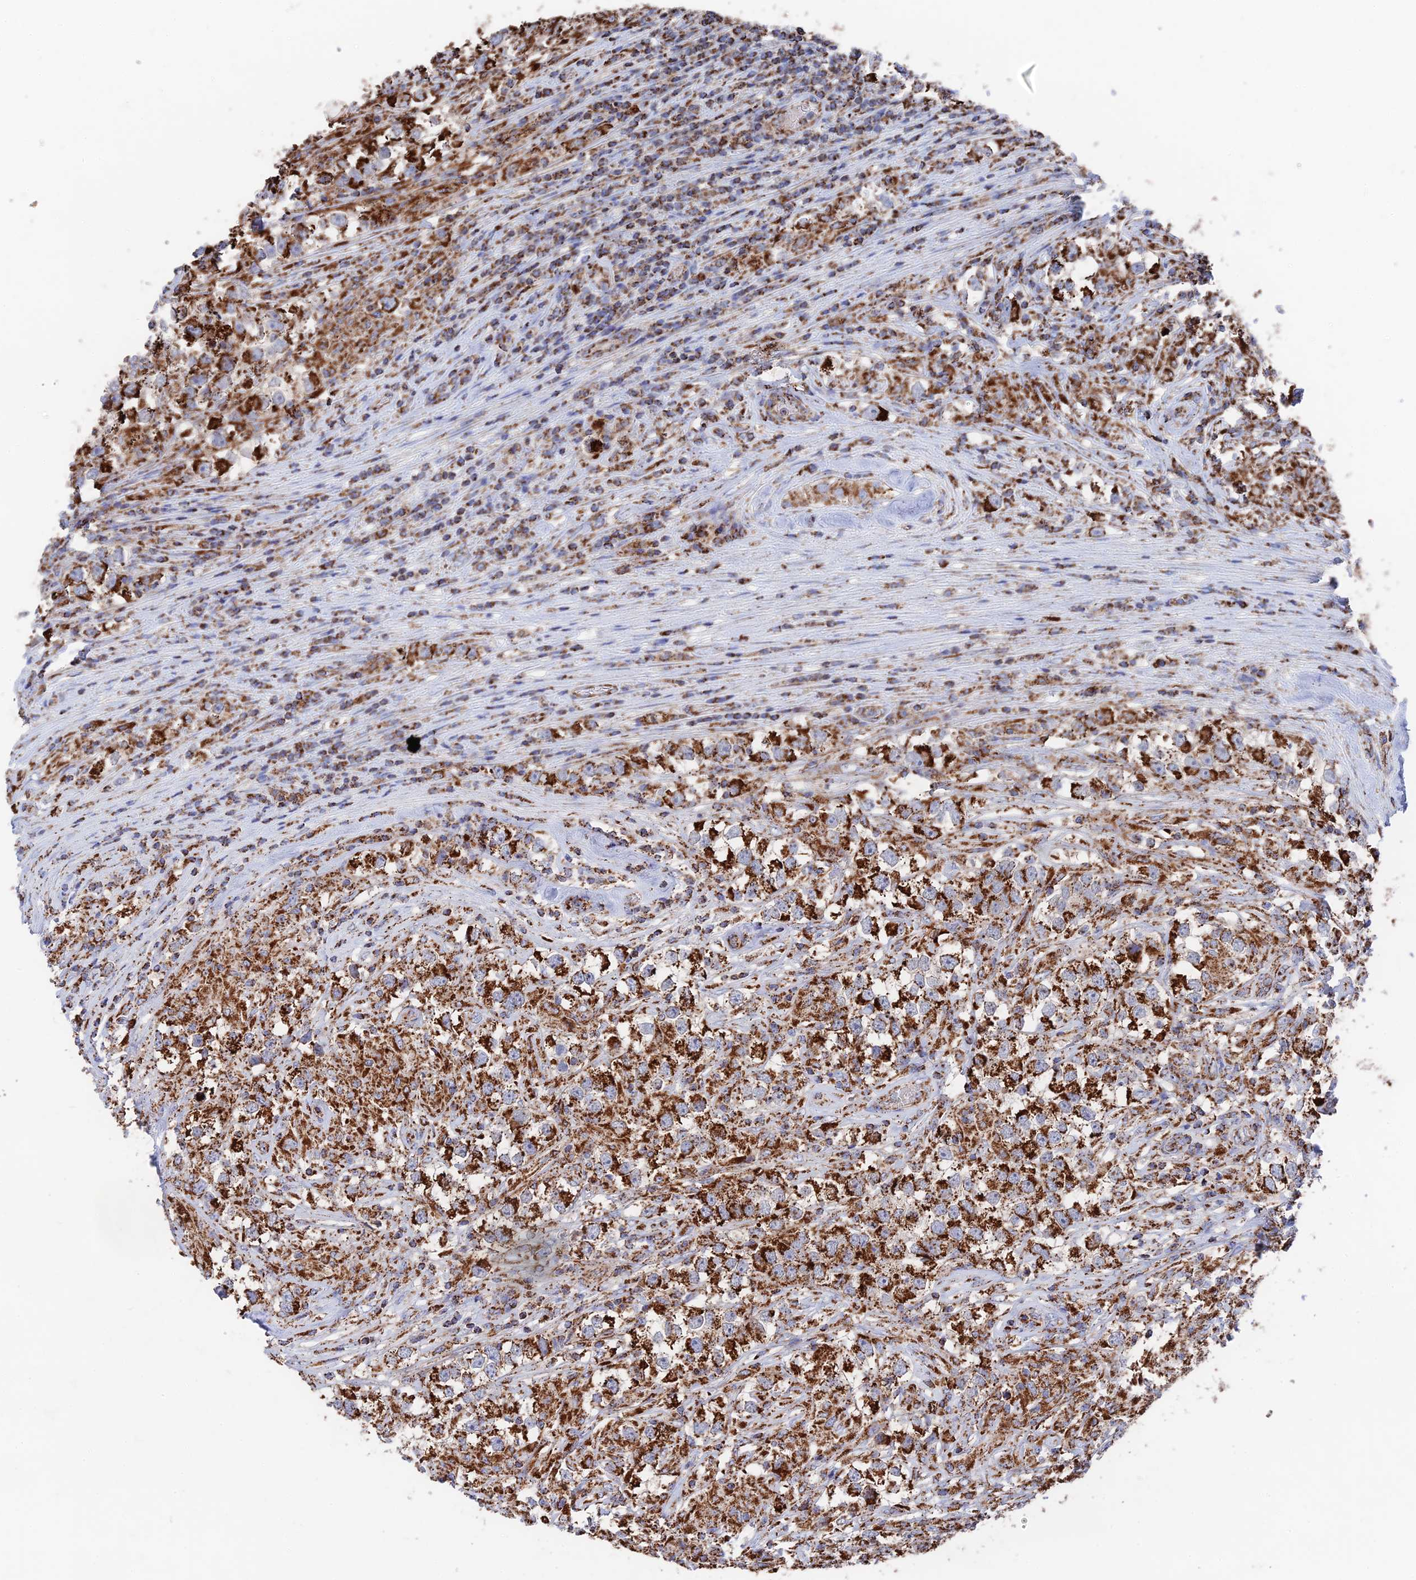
{"staining": {"intensity": "strong", "quantity": ">75%", "location": "cytoplasmic/membranous"}, "tissue": "testis cancer", "cell_type": "Tumor cells", "image_type": "cancer", "snomed": [{"axis": "morphology", "description": "Seminoma, NOS"}, {"axis": "topography", "description": "Testis"}], "caption": "Testis cancer was stained to show a protein in brown. There is high levels of strong cytoplasmic/membranous staining in about >75% of tumor cells. (DAB (3,3'-diaminobenzidine) = brown stain, brightfield microscopy at high magnification).", "gene": "HAUS8", "patient": {"sex": "male", "age": 46}}